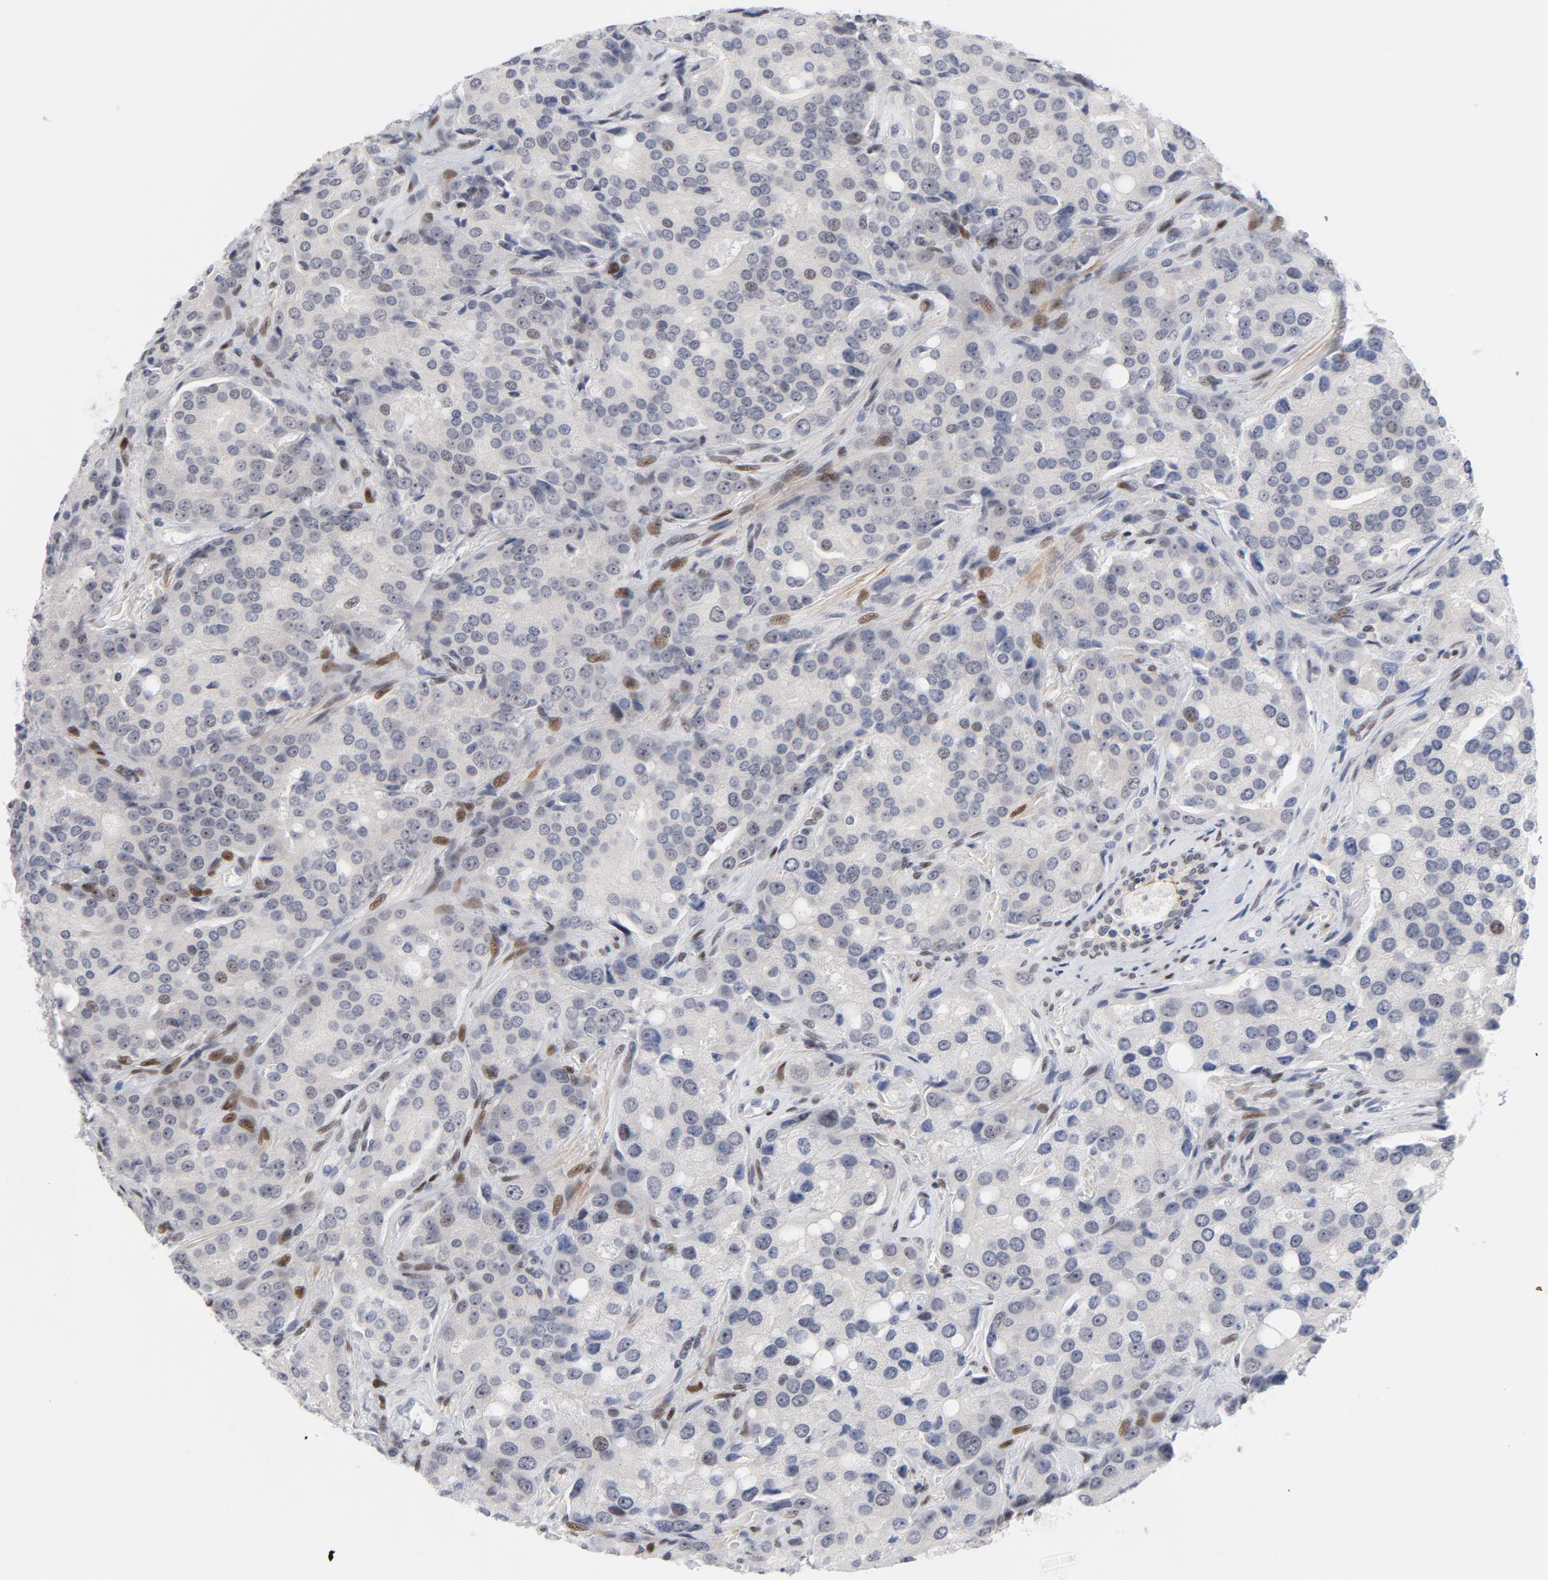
{"staining": {"intensity": "weak", "quantity": "<25%", "location": "nuclear"}, "tissue": "prostate cancer", "cell_type": "Tumor cells", "image_type": "cancer", "snomed": [{"axis": "morphology", "description": "Adenocarcinoma, High grade"}, {"axis": "topography", "description": "Prostate"}], "caption": "Photomicrograph shows no significant protein staining in tumor cells of prostate high-grade adenocarcinoma.", "gene": "NFIC", "patient": {"sex": "male", "age": 72}}